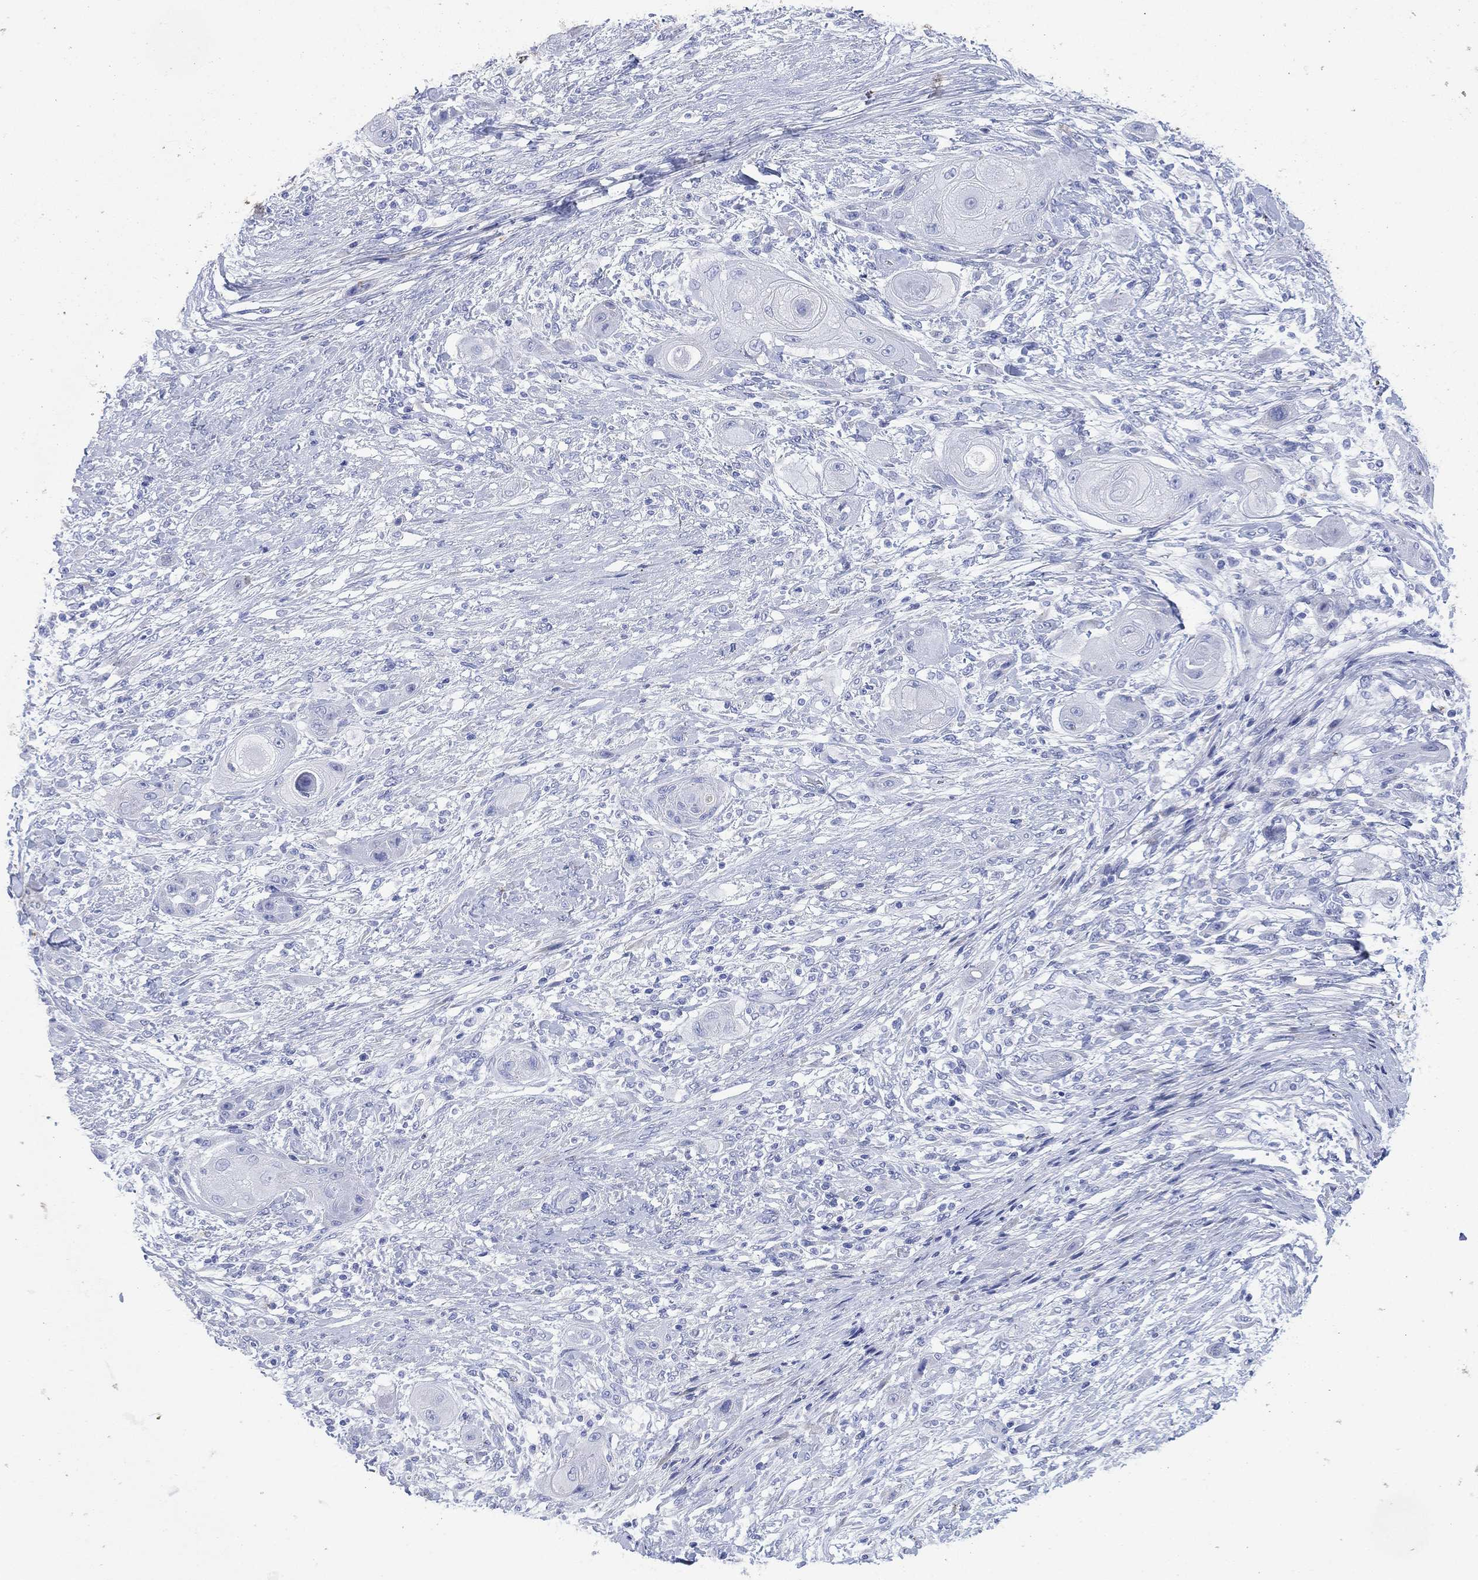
{"staining": {"intensity": "negative", "quantity": "none", "location": "none"}, "tissue": "skin cancer", "cell_type": "Tumor cells", "image_type": "cancer", "snomed": [{"axis": "morphology", "description": "Squamous cell carcinoma, NOS"}, {"axis": "topography", "description": "Skin"}], "caption": "Immunohistochemical staining of skin squamous cell carcinoma exhibits no significant staining in tumor cells. (IHC, brightfield microscopy, high magnification).", "gene": "SLC9C2", "patient": {"sex": "male", "age": 62}}